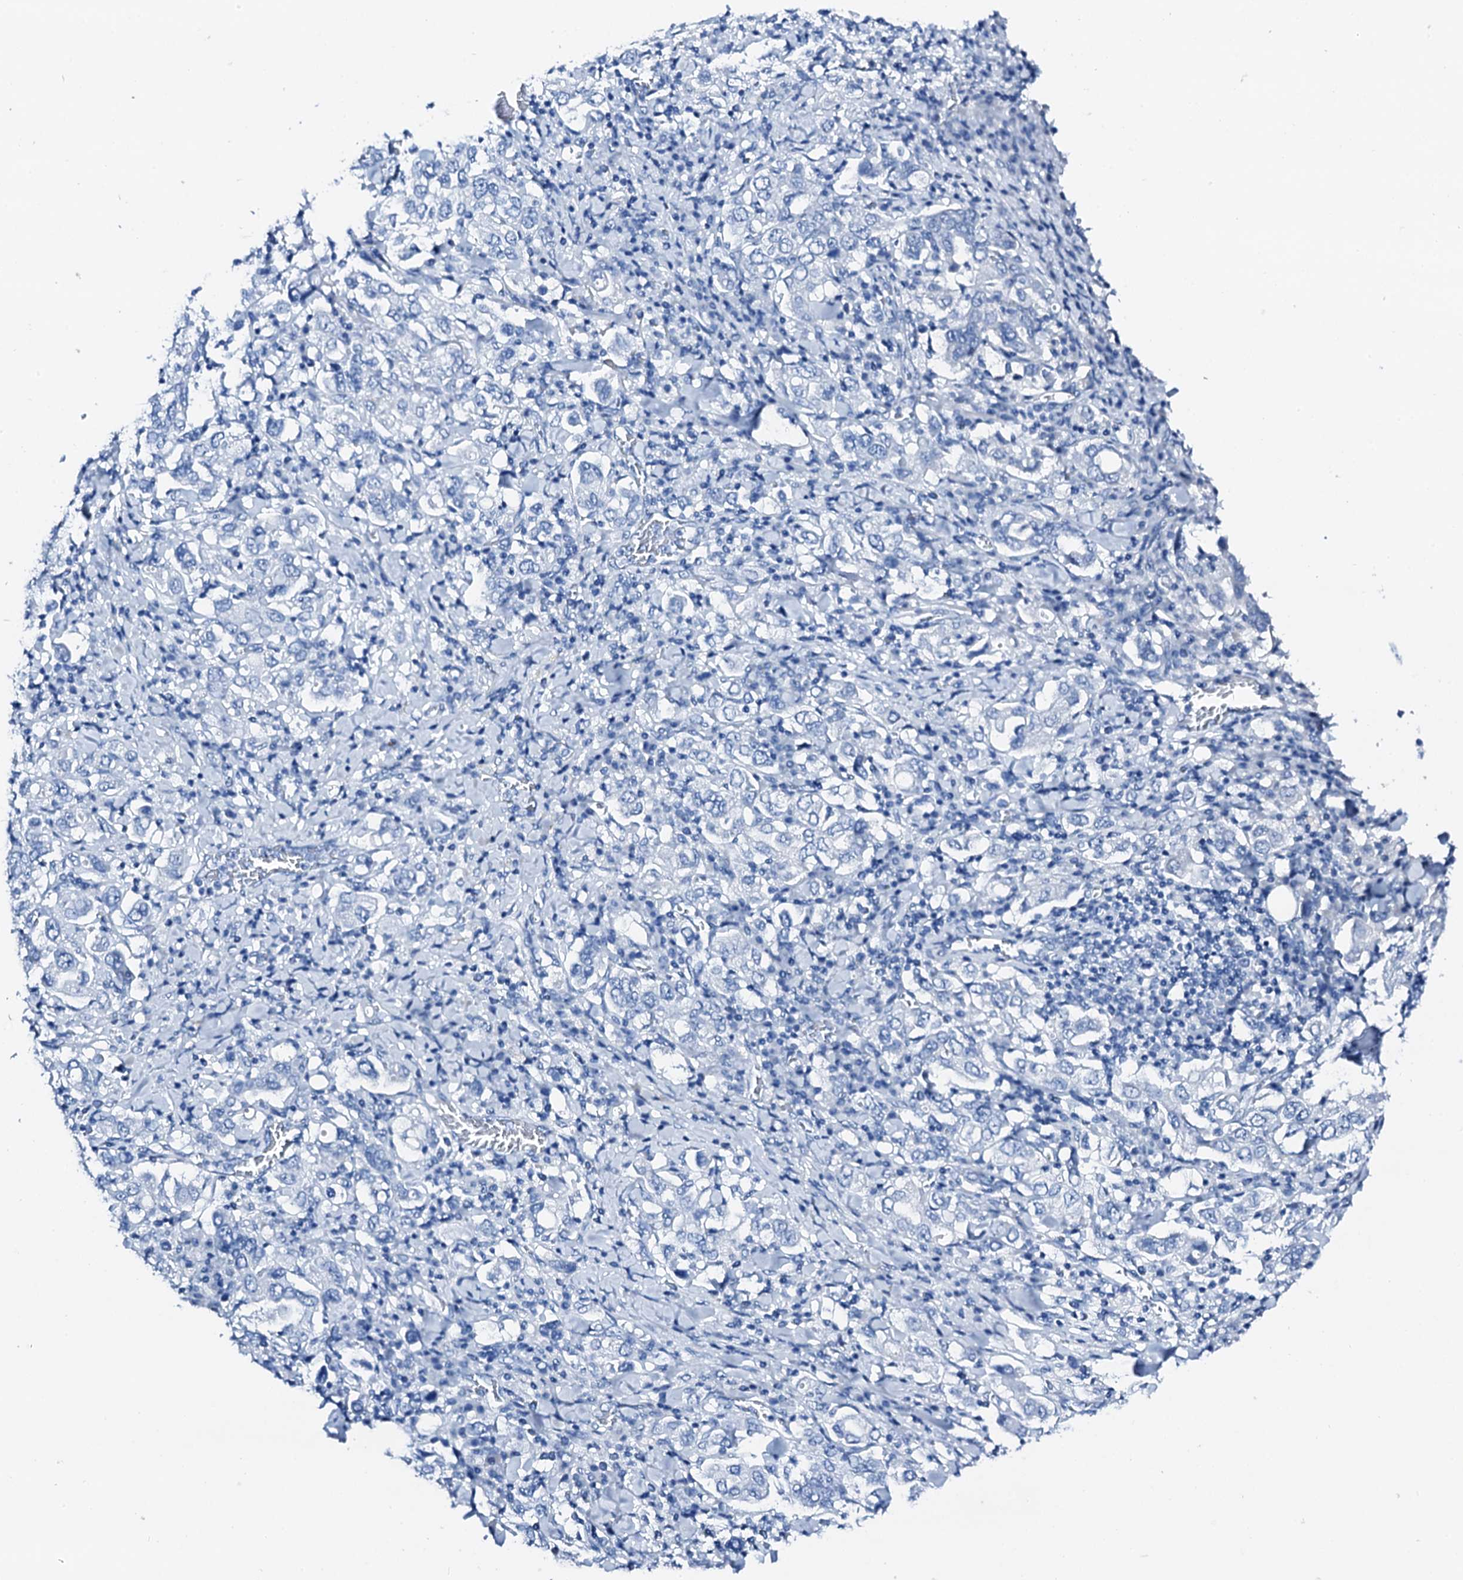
{"staining": {"intensity": "negative", "quantity": "none", "location": "none"}, "tissue": "stomach cancer", "cell_type": "Tumor cells", "image_type": "cancer", "snomed": [{"axis": "morphology", "description": "Adenocarcinoma, NOS"}, {"axis": "topography", "description": "Stomach, upper"}], "caption": "The image displays no staining of tumor cells in stomach cancer (adenocarcinoma).", "gene": "PTH", "patient": {"sex": "male", "age": 62}}